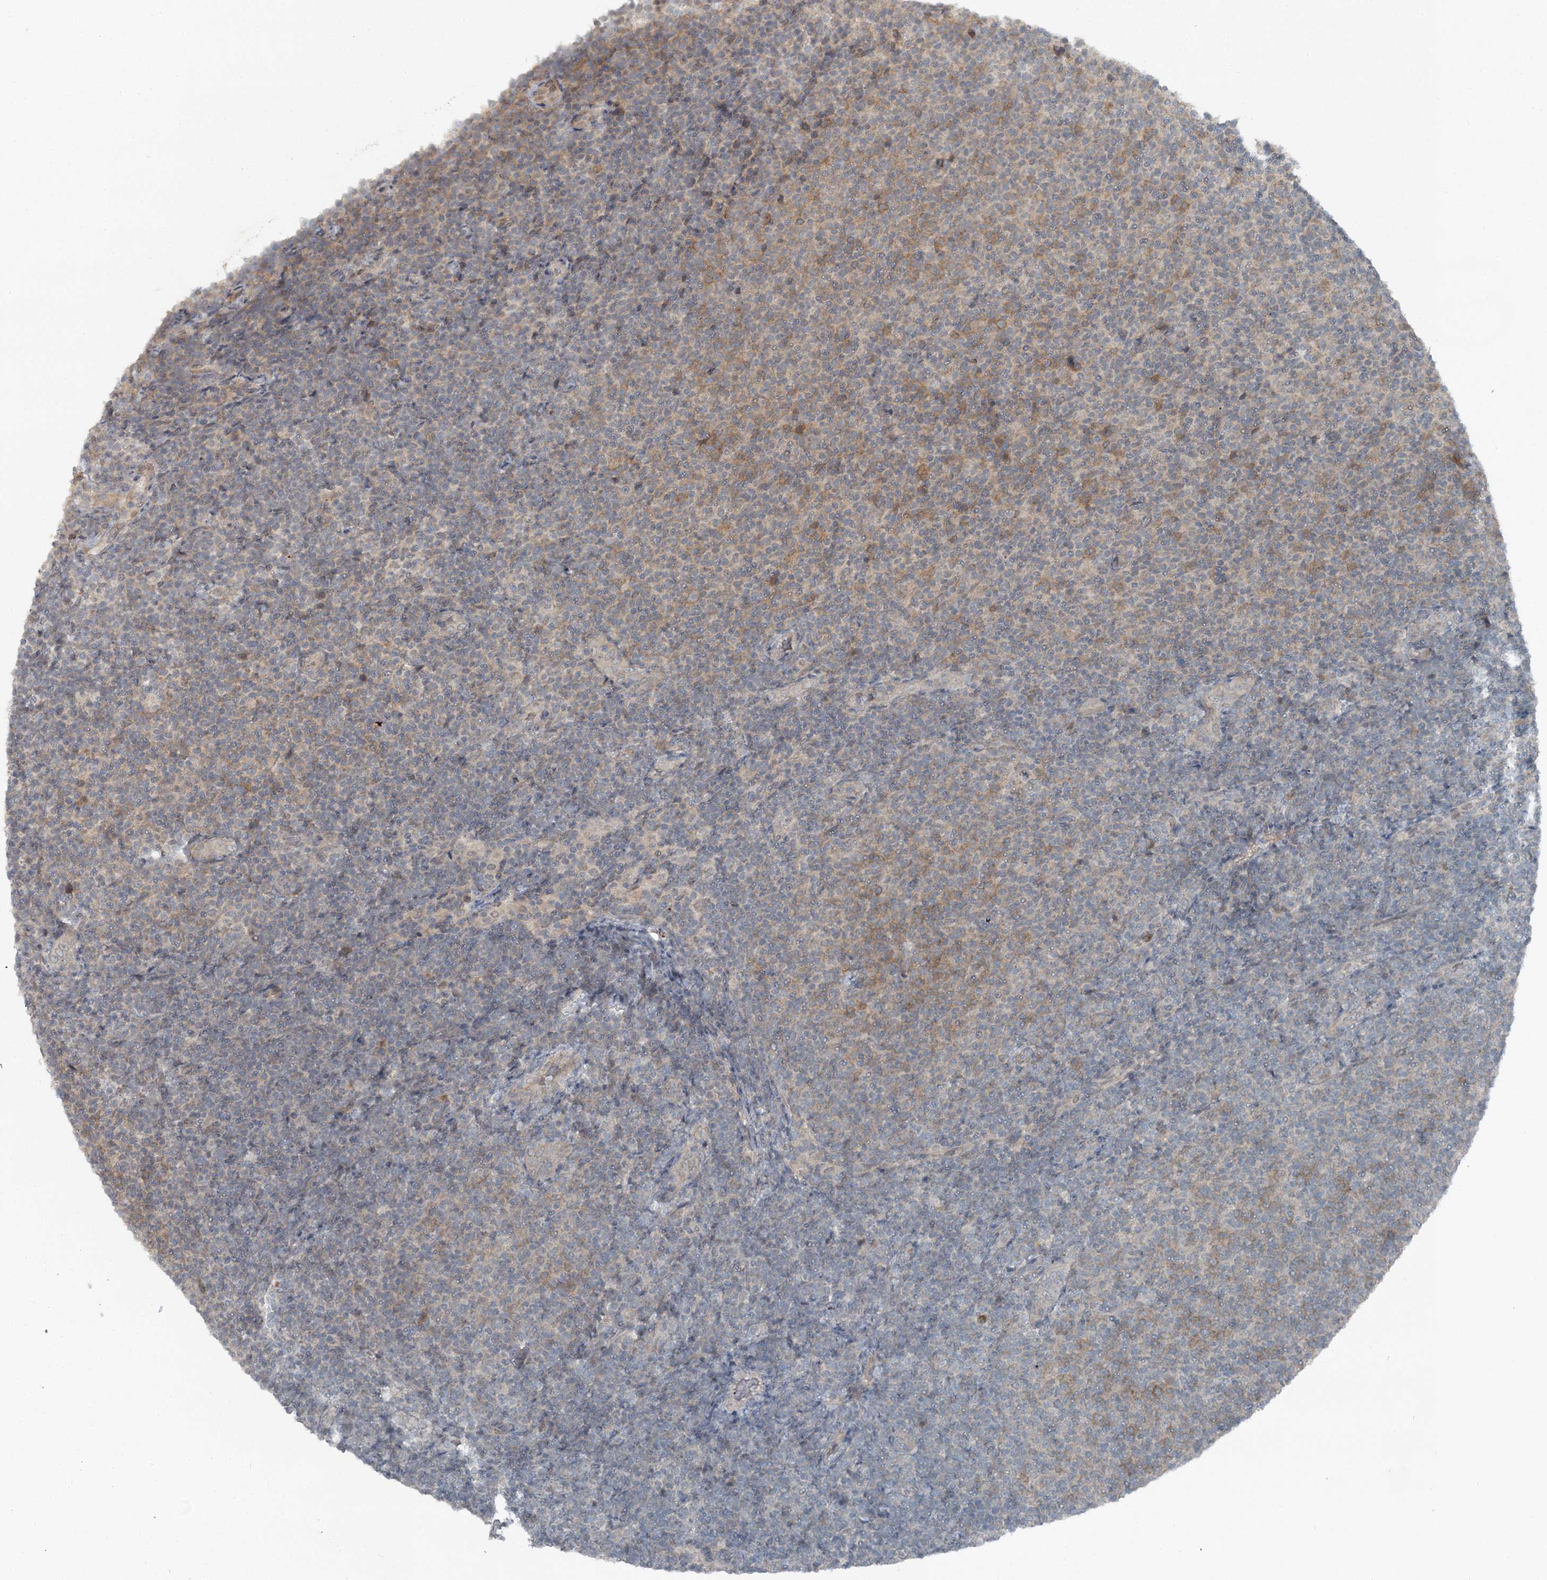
{"staining": {"intensity": "weak", "quantity": "<25%", "location": "cytoplasmic/membranous"}, "tissue": "lymphoma", "cell_type": "Tumor cells", "image_type": "cancer", "snomed": [{"axis": "morphology", "description": "Malignant lymphoma, non-Hodgkin's type, Low grade"}, {"axis": "topography", "description": "Lymph node"}], "caption": "Immunohistochemistry photomicrograph of human low-grade malignant lymphoma, non-Hodgkin's type stained for a protein (brown), which reveals no positivity in tumor cells.", "gene": "SLC39A8", "patient": {"sex": "male", "age": 66}}